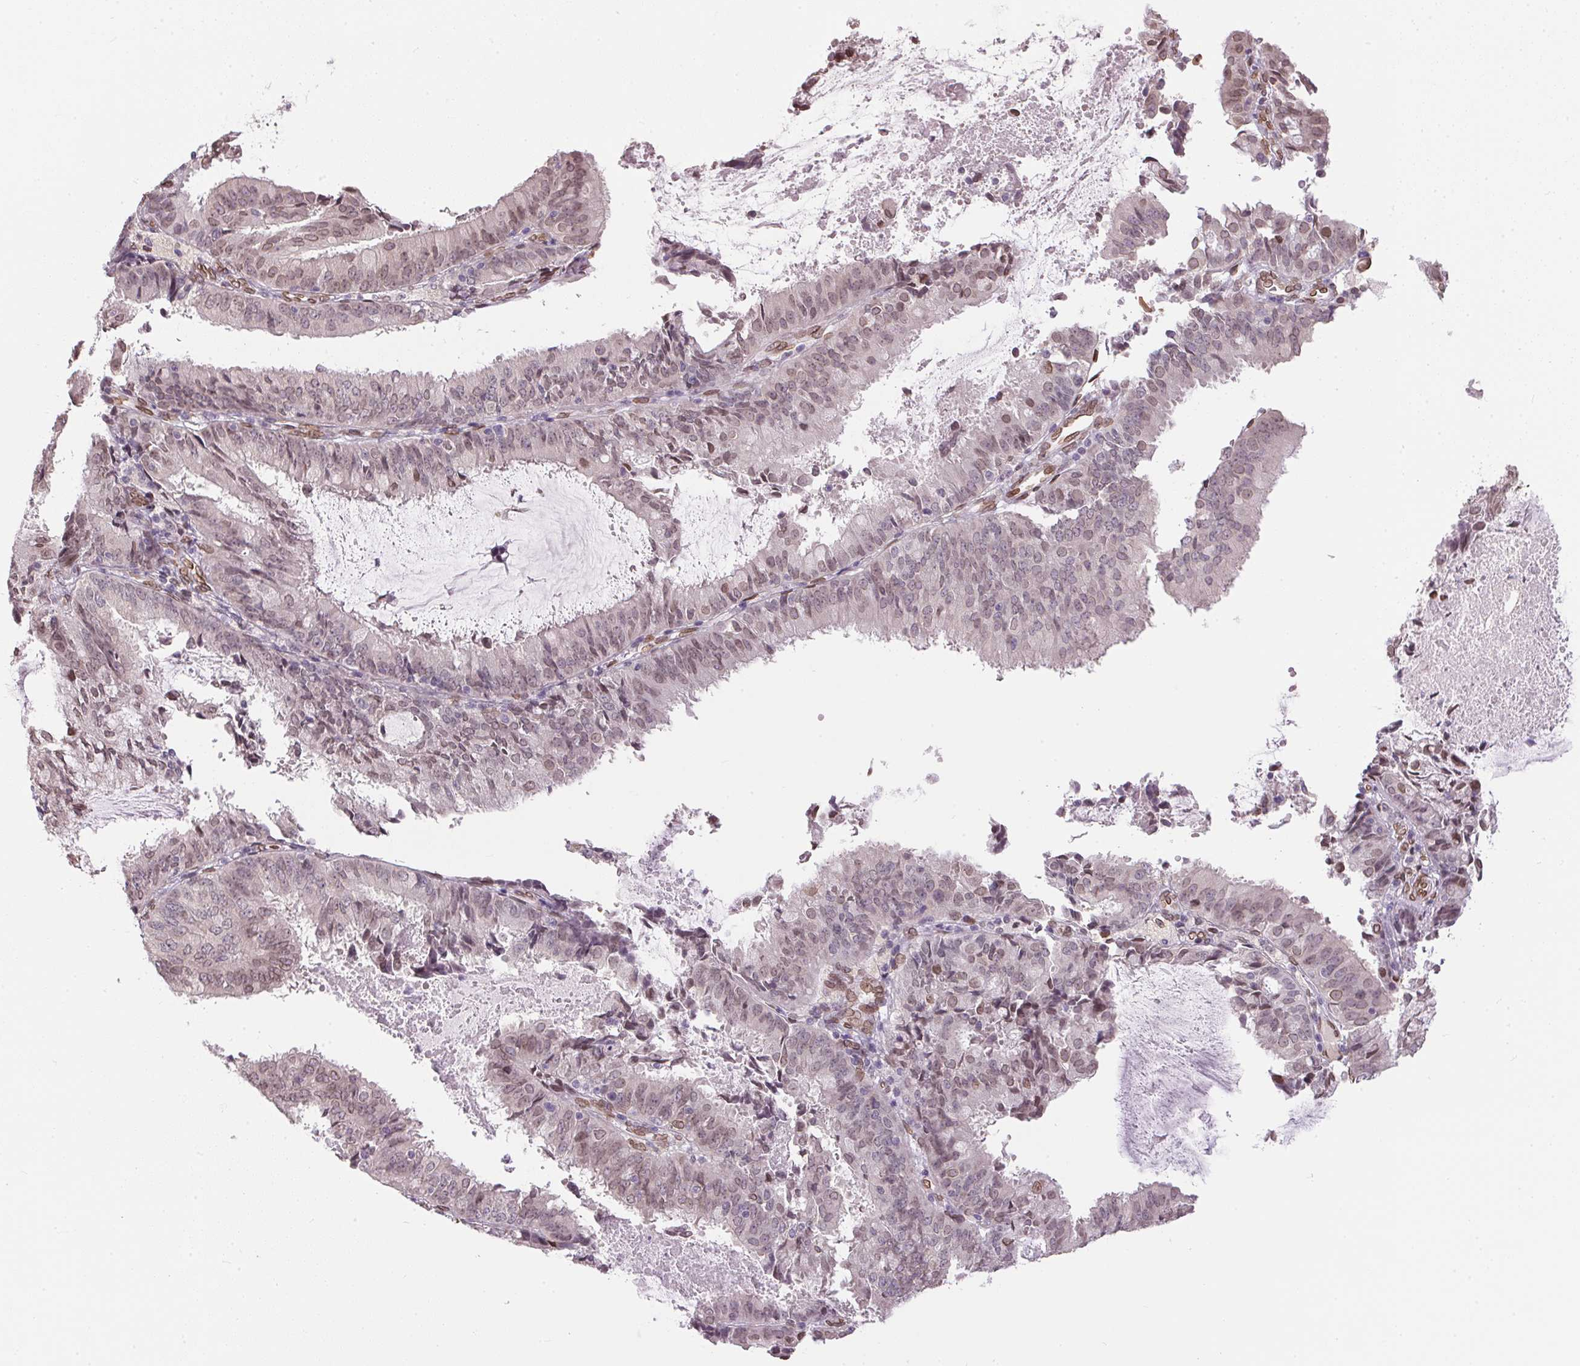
{"staining": {"intensity": "weak", "quantity": ">75%", "location": "cytoplasmic/membranous,nuclear"}, "tissue": "endometrial cancer", "cell_type": "Tumor cells", "image_type": "cancer", "snomed": [{"axis": "morphology", "description": "Adenocarcinoma, NOS"}, {"axis": "topography", "description": "Endometrium"}], "caption": "Immunohistochemistry (IHC) image of neoplastic tissue: adenocarcinoma (endometrial) stained using IHC exhibits low levels of weak protein expression localized specifically in the cytoplasmic/membranous and nuclear of tumor cells, appearing as a cytoplasmic/membranous and nuclear brown color.", "gene": "TMEM175", "patient": {"sex": "female", "age": 57}}